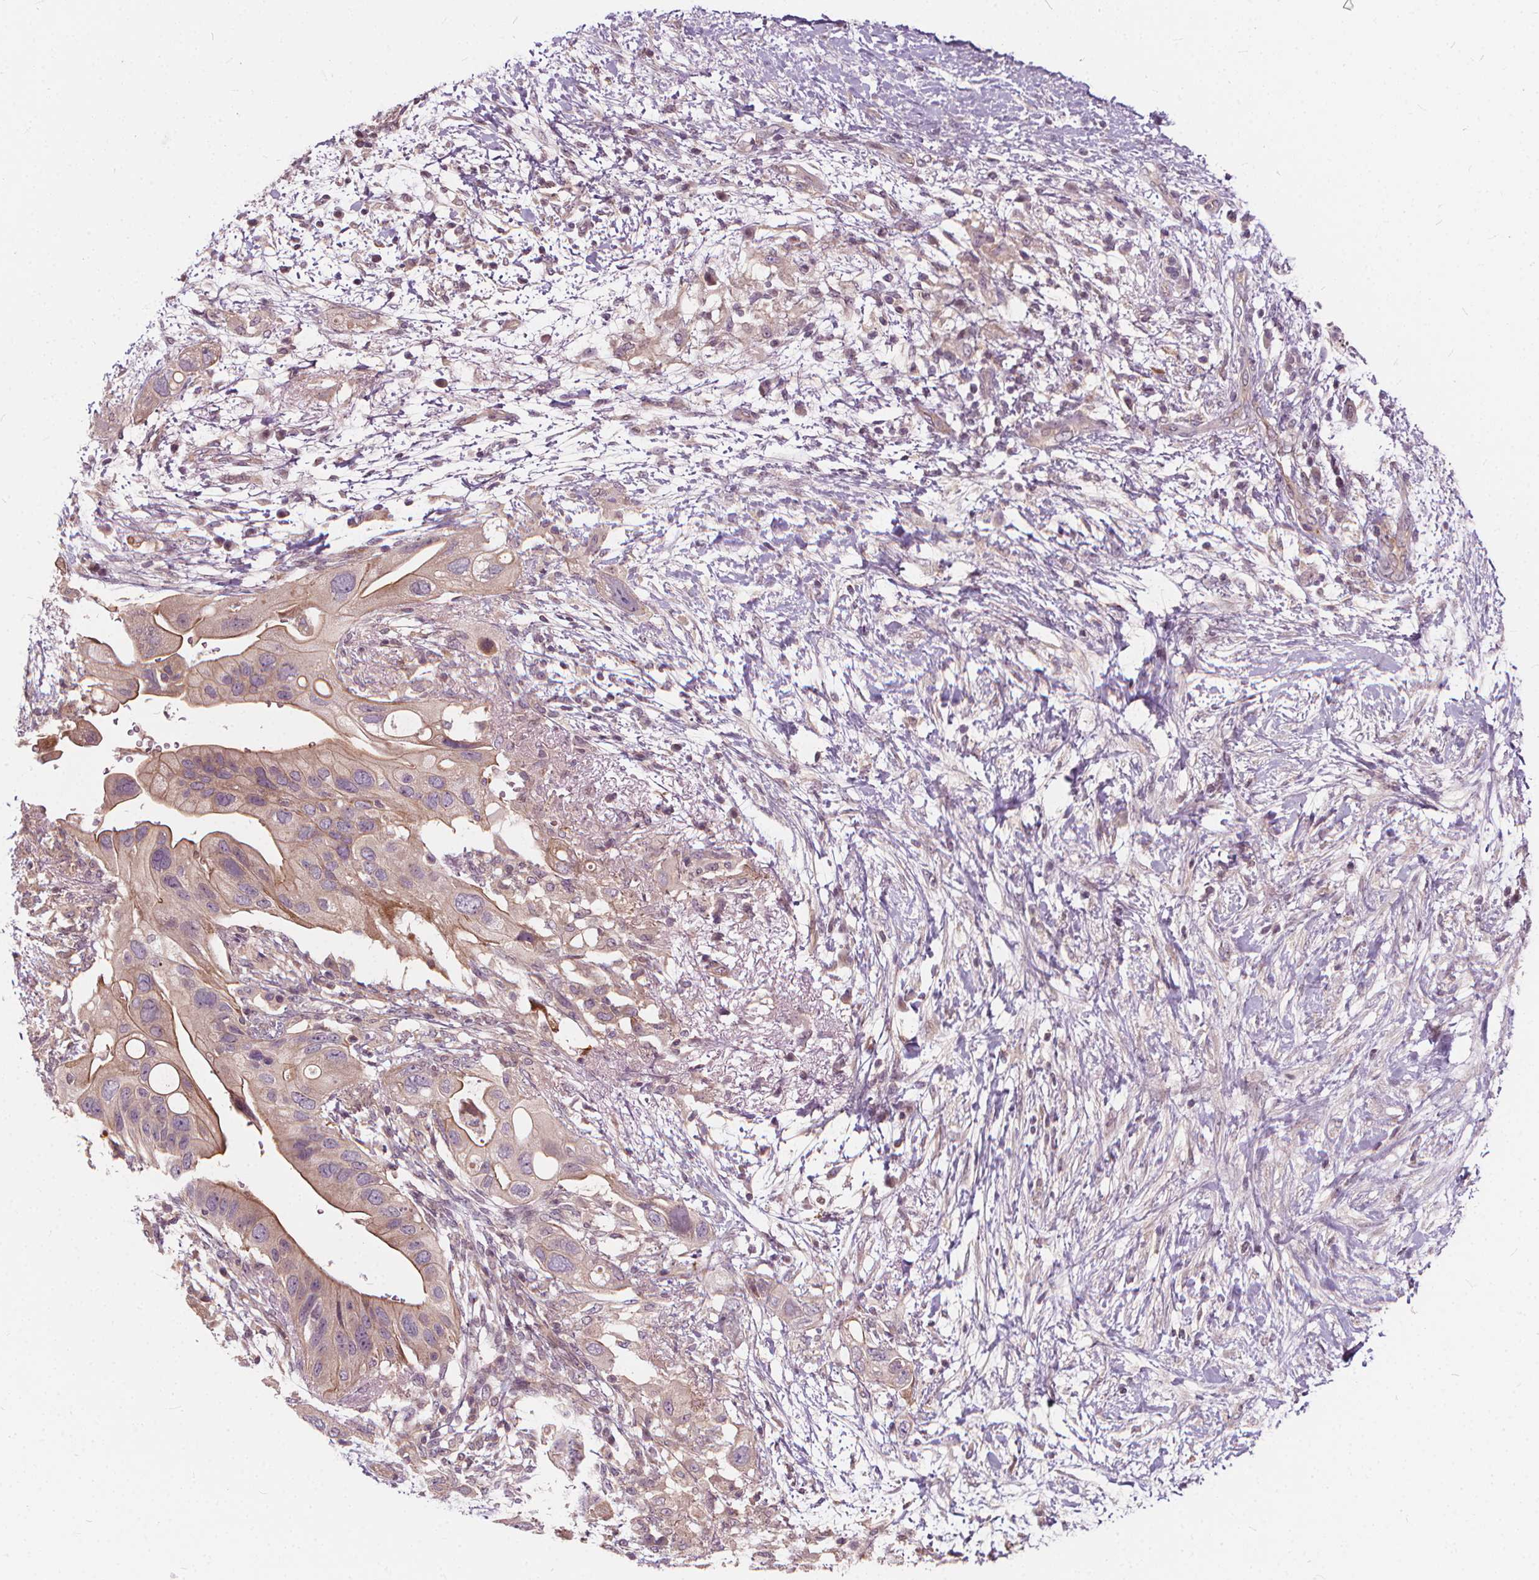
{"staining": {"intensity": "moderate", "quantity": ">75%", "location": "cytoplasmic/membranous"}, "tissue": "pancreatic cancer", "cell_type": "Tumor cells", "image_type": "cancer", "snomed": [{"axis": "morphology", "description": "Adenocarcinoma, NOS"}, {"axis": "topography", "description": "Pancreas"}], "caption": "Protein staining by immunohistochemistry demonstrates moderate cytoplasmic/membranous positivity in about >75% of tumor cells in pancreatic cancer (adenocarcinoma). The protein is shown in brown color, while the nuclei are stained blue.", "gene": "INPP5E", "patient": {"sex": "female", "age": 72}}